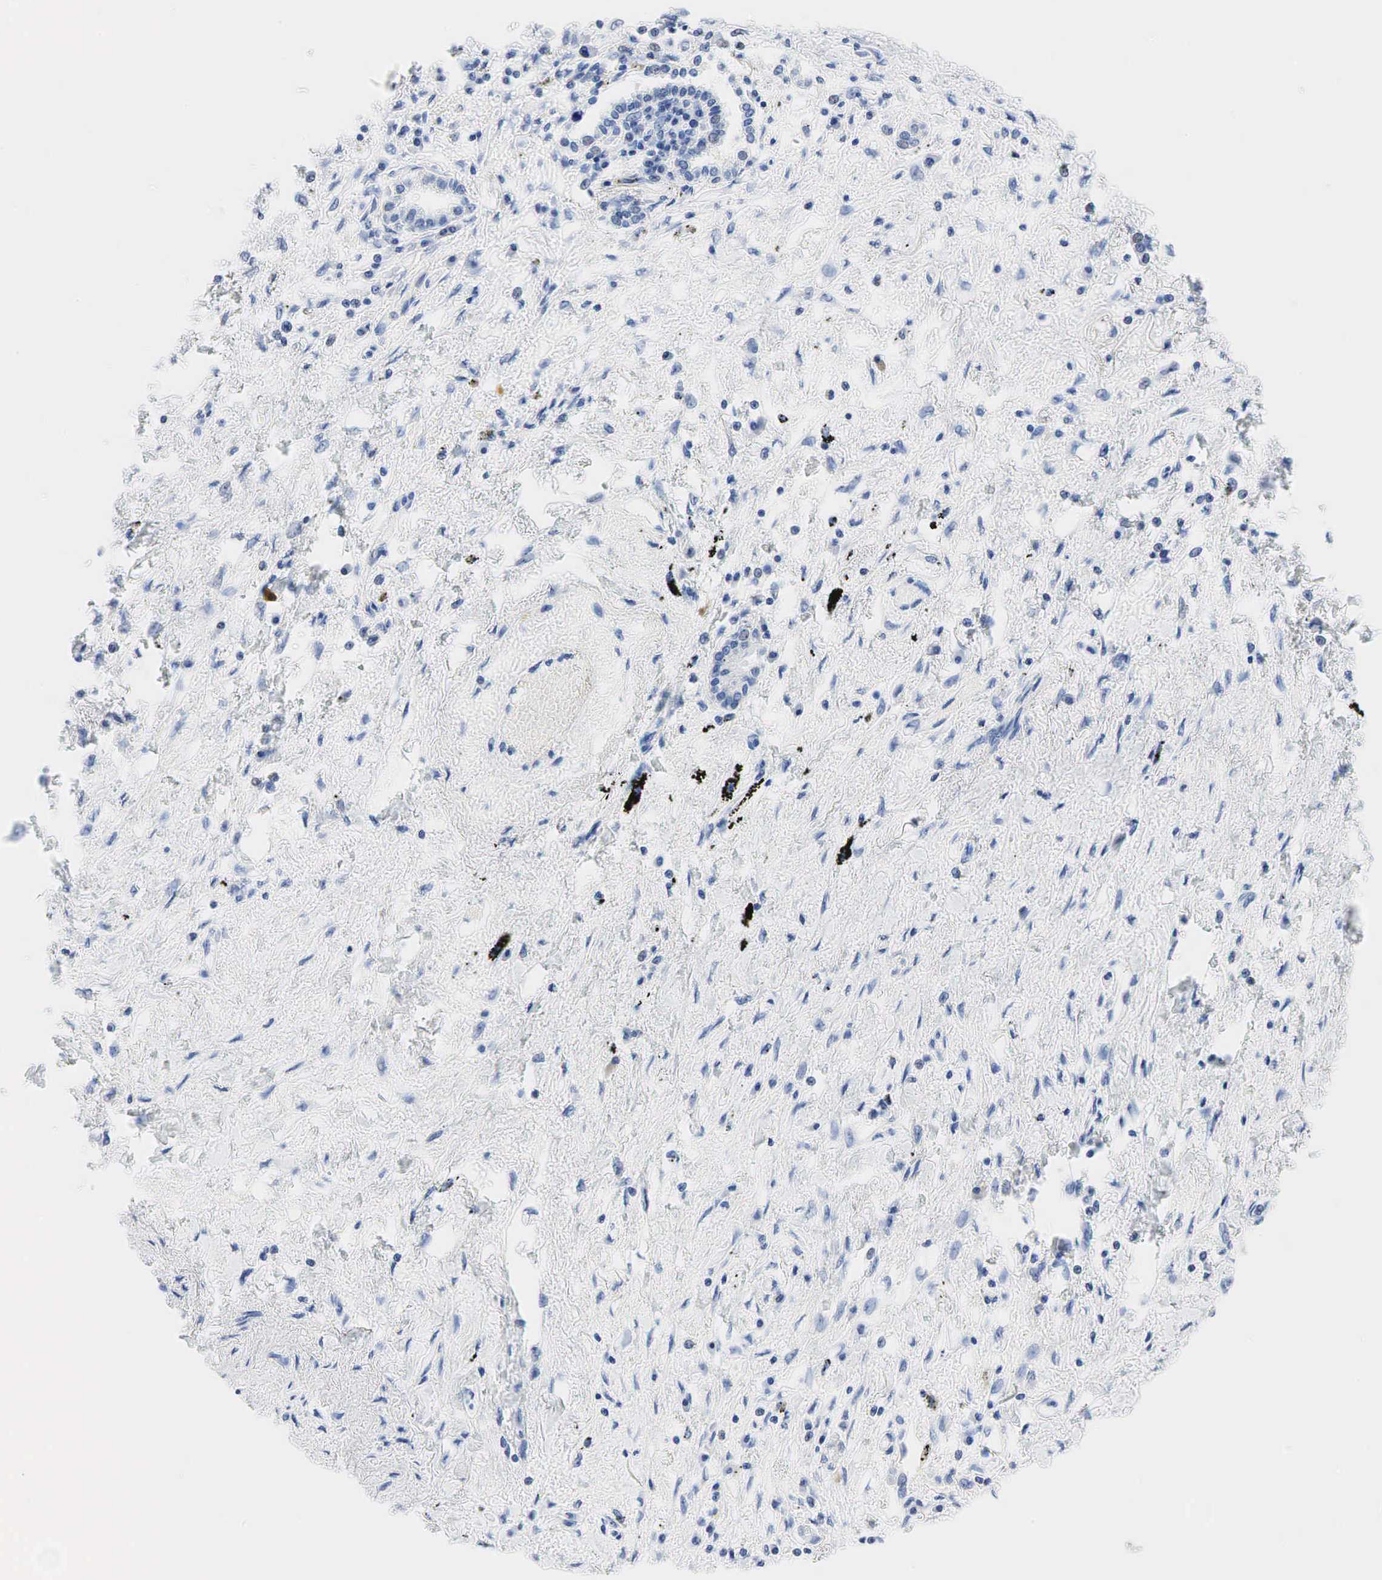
{"staining": {"intensity": "negative", "quantity": "none", "location": "none"}, "tissue": "lung cancer", "cell_type": "Tumor cells", "image_type": "cancer", "snomed": [{"axis": "morphology", "description": "Adenocarcinoma, NOS"}, {"axis": "topography", "description": "Lung"}], "caption": "Immunohistochemistry of human adenocarcinoma (lung) shows no expression in tumor cells. (DAB (3,3'-diaminobenzidine) immunohistochemistry (IHC) with hematoxylin counter stain).", "gene": "INHA", "patient": {"sex": "male", "age": 60}}